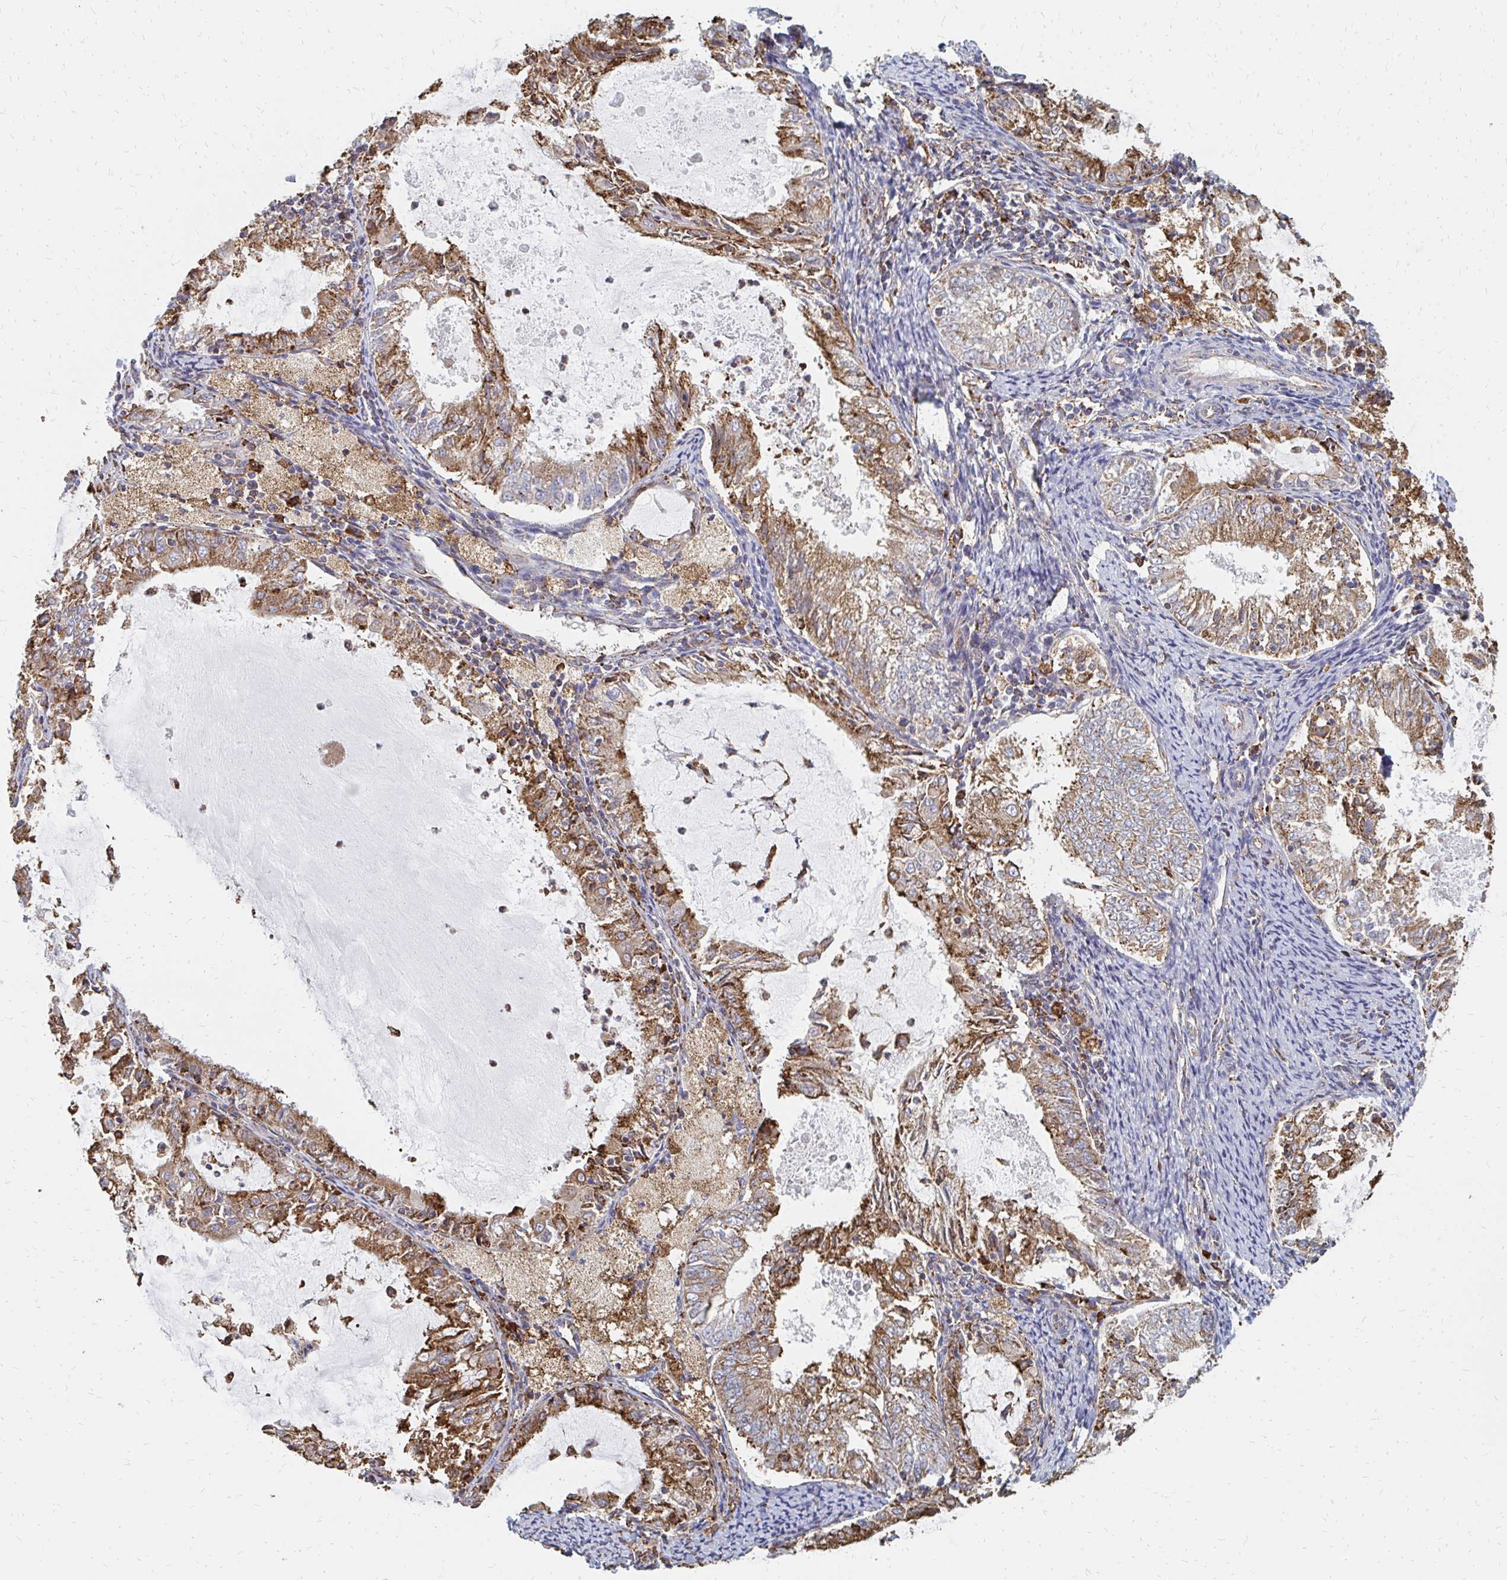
{"staining": {"intensity": "moderate", "quantity": ">75%", "location": "cytoplasmic/membranous"}, "tissue": "endometrial cancer", "cell_type": "Tumor cells", "image_type": "cancer", "snomed": [{"axis": "morphology", "description": "Adenocarcinoma, NOS"}, {"axis": "topography", "description": "Endometrium"}], "caption": "Immunohistochemical staining of human adenocarcinoma (endometrial) exhibits medium levels of moderate cytoplasmic/membranous protein expression in about >75% of tumor cells.", "gene": "PPP1R13L", "patient": {"sex": "female", "age": 57}}